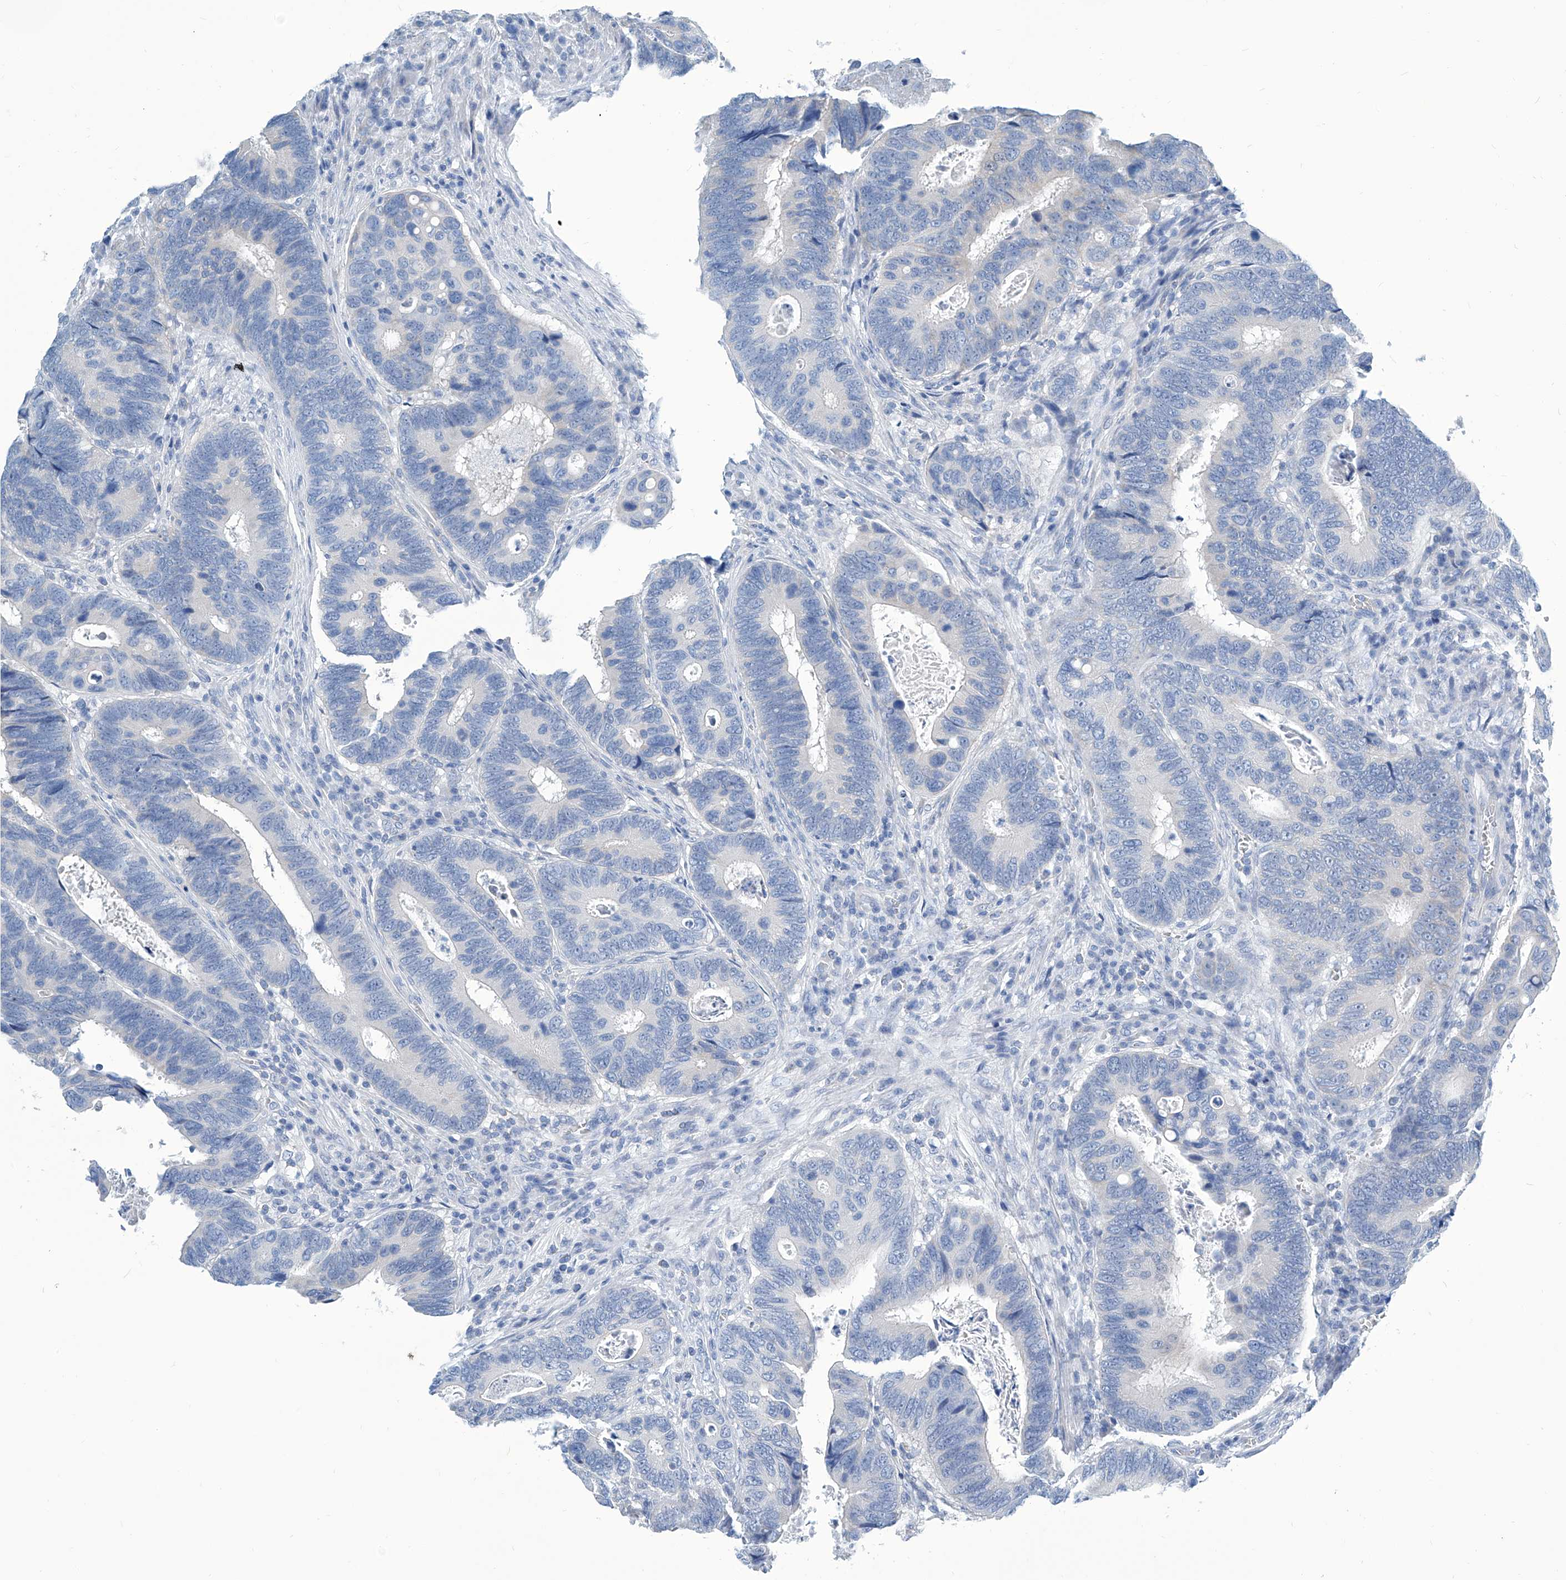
{"staining": {"intensity": "negative", "quantity": "none", "location": "none"}, "tissue": "colorectal cancer", "cell_type": "Tumor cells", "image_type": "cancer", "snomed": [{"axis": "morphology", "description": "Adenocarcinoma, NOS"}, {"axis": "topography", "description": "Colon"}], "caption": "Immunohistochemistry (IHC) of colorectal adenocarcinoma displays no positivity in tumor cells. (DAB (3,3'-diaminobenzidine) immunohistochemistry (IHC) visualized using brightfield microscopy, high magnification).", "gene": "ZNF519", "patient": {"sex": "male", "age": 72}}